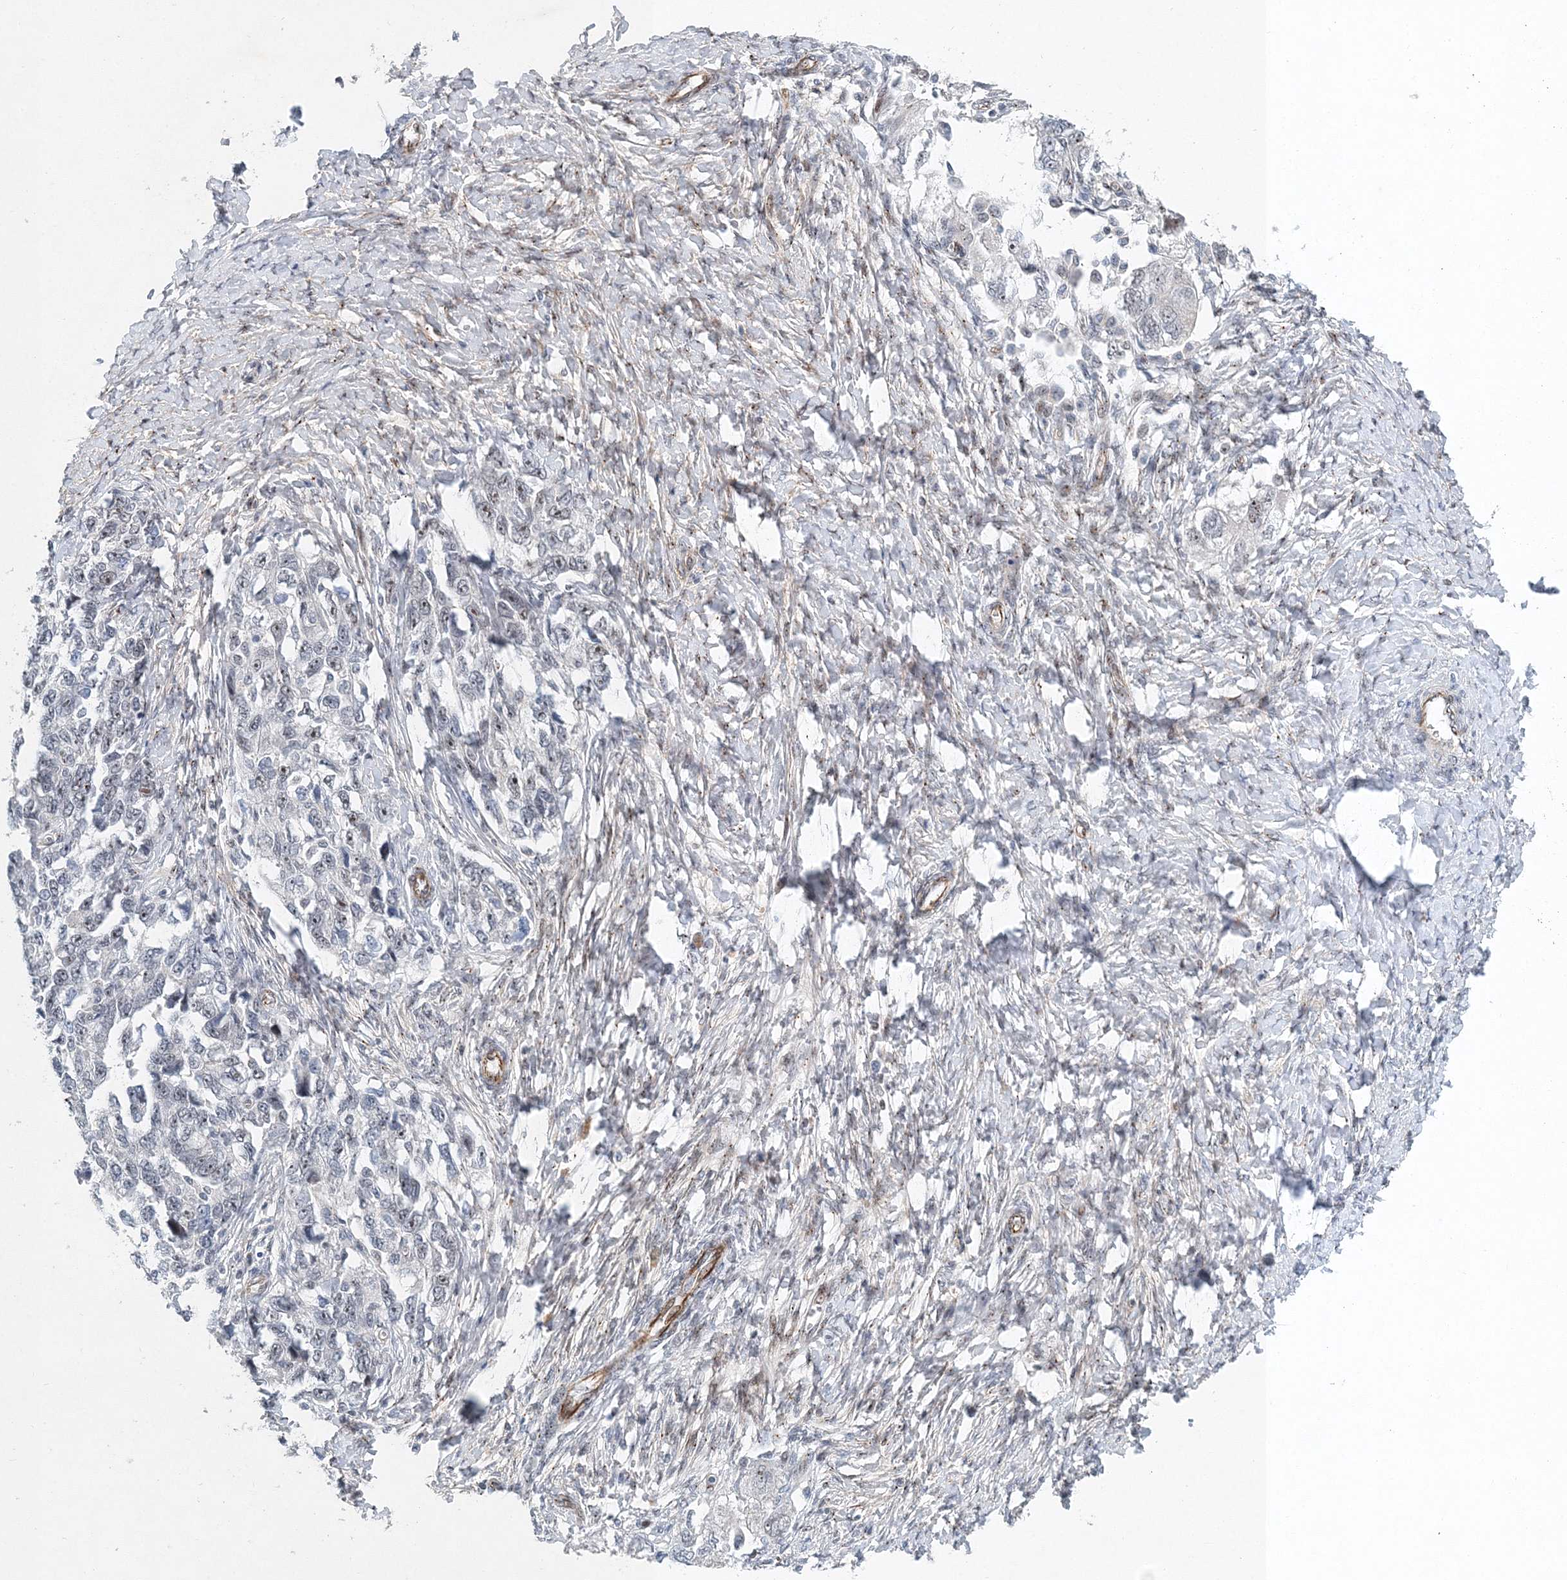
{"staining": {"intensity": "weak", "quantity": "<25%", "location": "nuclear"}, "tissue": "ovarian cancer", "cell_type": "Tumor cells", "image_type": "cancer", "snomed": [{"axis": "morphology", "description": "Carcinoma, NOS"}, {"axis": "morphology", "description": "Cystadenocarcinoma, serous, NOS"}, {"axis": "topography", "description": "Ovary"}], "caption": "Immunohistochemistry image of human ovarian cancer (carcinoma) stained for a protein (brown), which demonstrates no expression in tumor cells.", "gene": "UIMC1", "patient": {"sex": "female", "age": 69}}